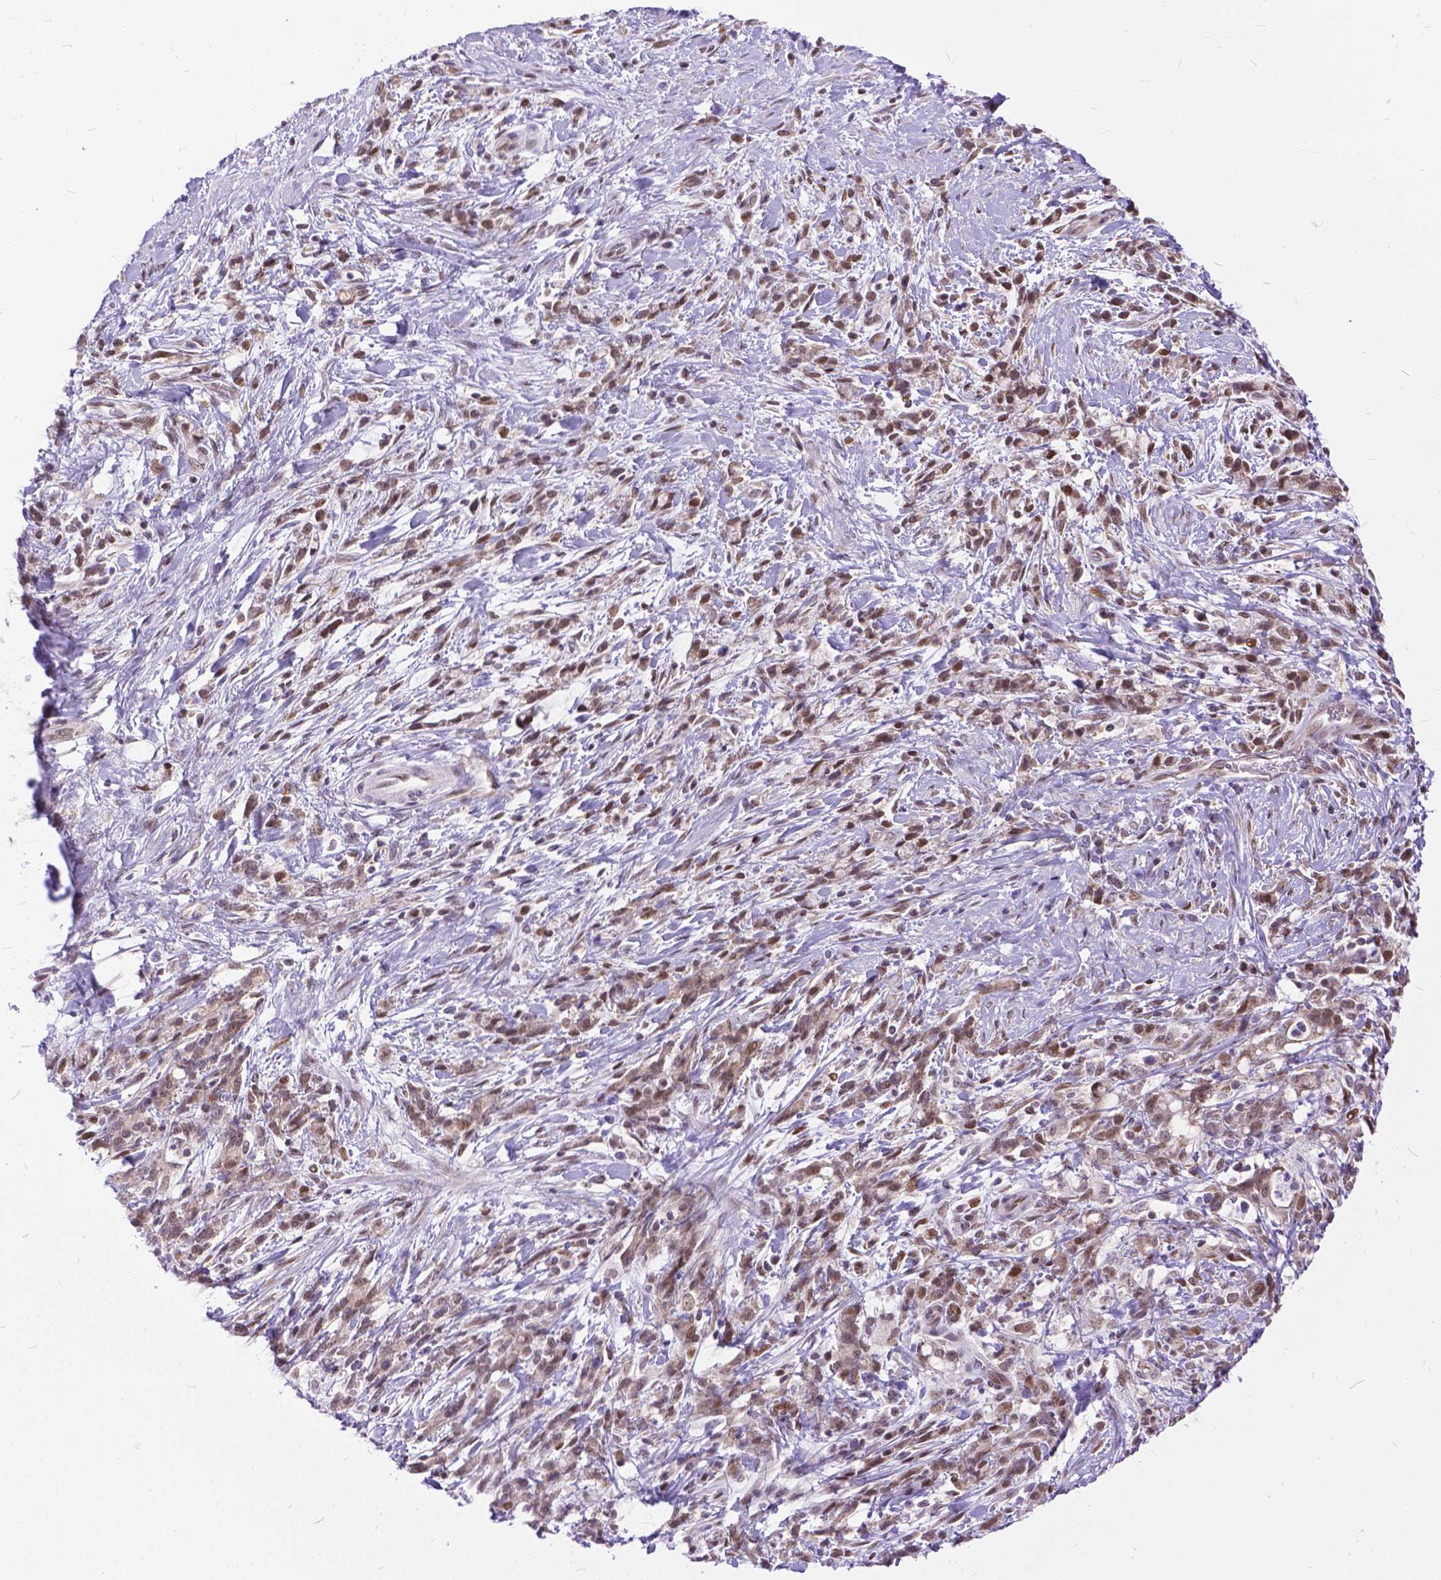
{"staining": {"intensity": "weak", "quantity": ">75%", "location": "cytoplasmic/membranous,nuclear"}, "tissue": "stomach cancer", "cell_type": "Tumor cells", "image_type": "cancer", "snomed": [{"axis": "morphology", "description": "Adenocarcinoma, NOS"}, {"axis": "topography", "description": "Stomach"}], "caption": "A photomicrograph of stomach cancer stained for a protein demonstrates weak cytoplasmic/membranous and nuclear brown staining in tumor cells. (Brightfield microscopy of DAB IHC at high magnification).", "gene": "FAM124B", "patient": {"sex": "female", "age": 57}}